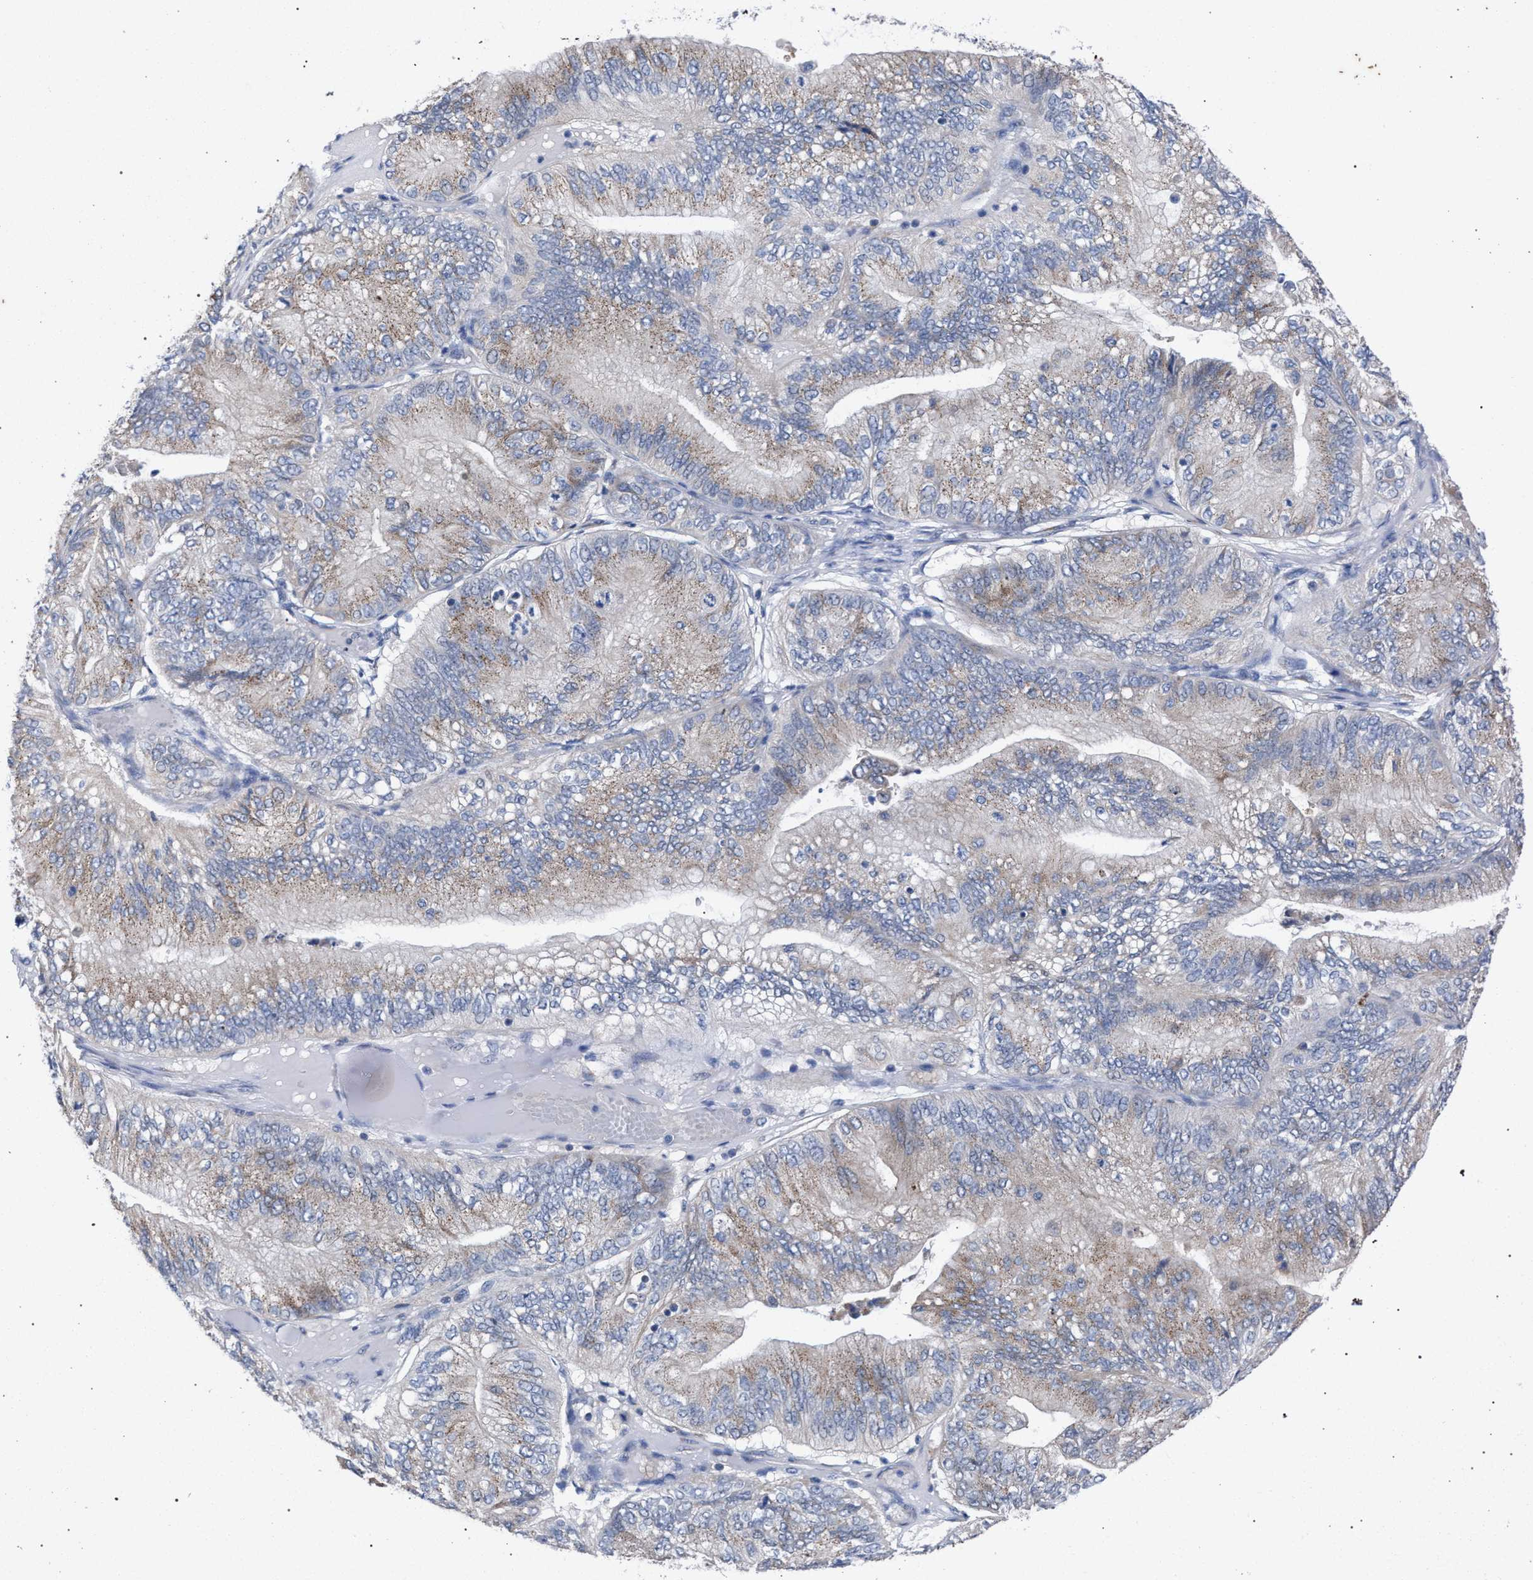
{"staining": {"intensity": "weak", "quantity": ">75%", "location": "cytoplasmic/membranous"}, "tissue": "ovarian cancer", "cell_type": "Tumor cells", "image_type": "cancer", "snomed": [{"axis": "morphology", "description": "Cystadenocarcinoma, mucinous, NOS"}, {"axis": "topography", "description": "Ovary"}], "caption": "Protein analysis of ovarian cancer (mucinous cystadenocarcinoma) tissue displays weak cytoplasmic/membranous staining in approximately >75% of tumor cells.", "gene": "GOLGA2", "patient": {"sex": "female", "age": 61}}